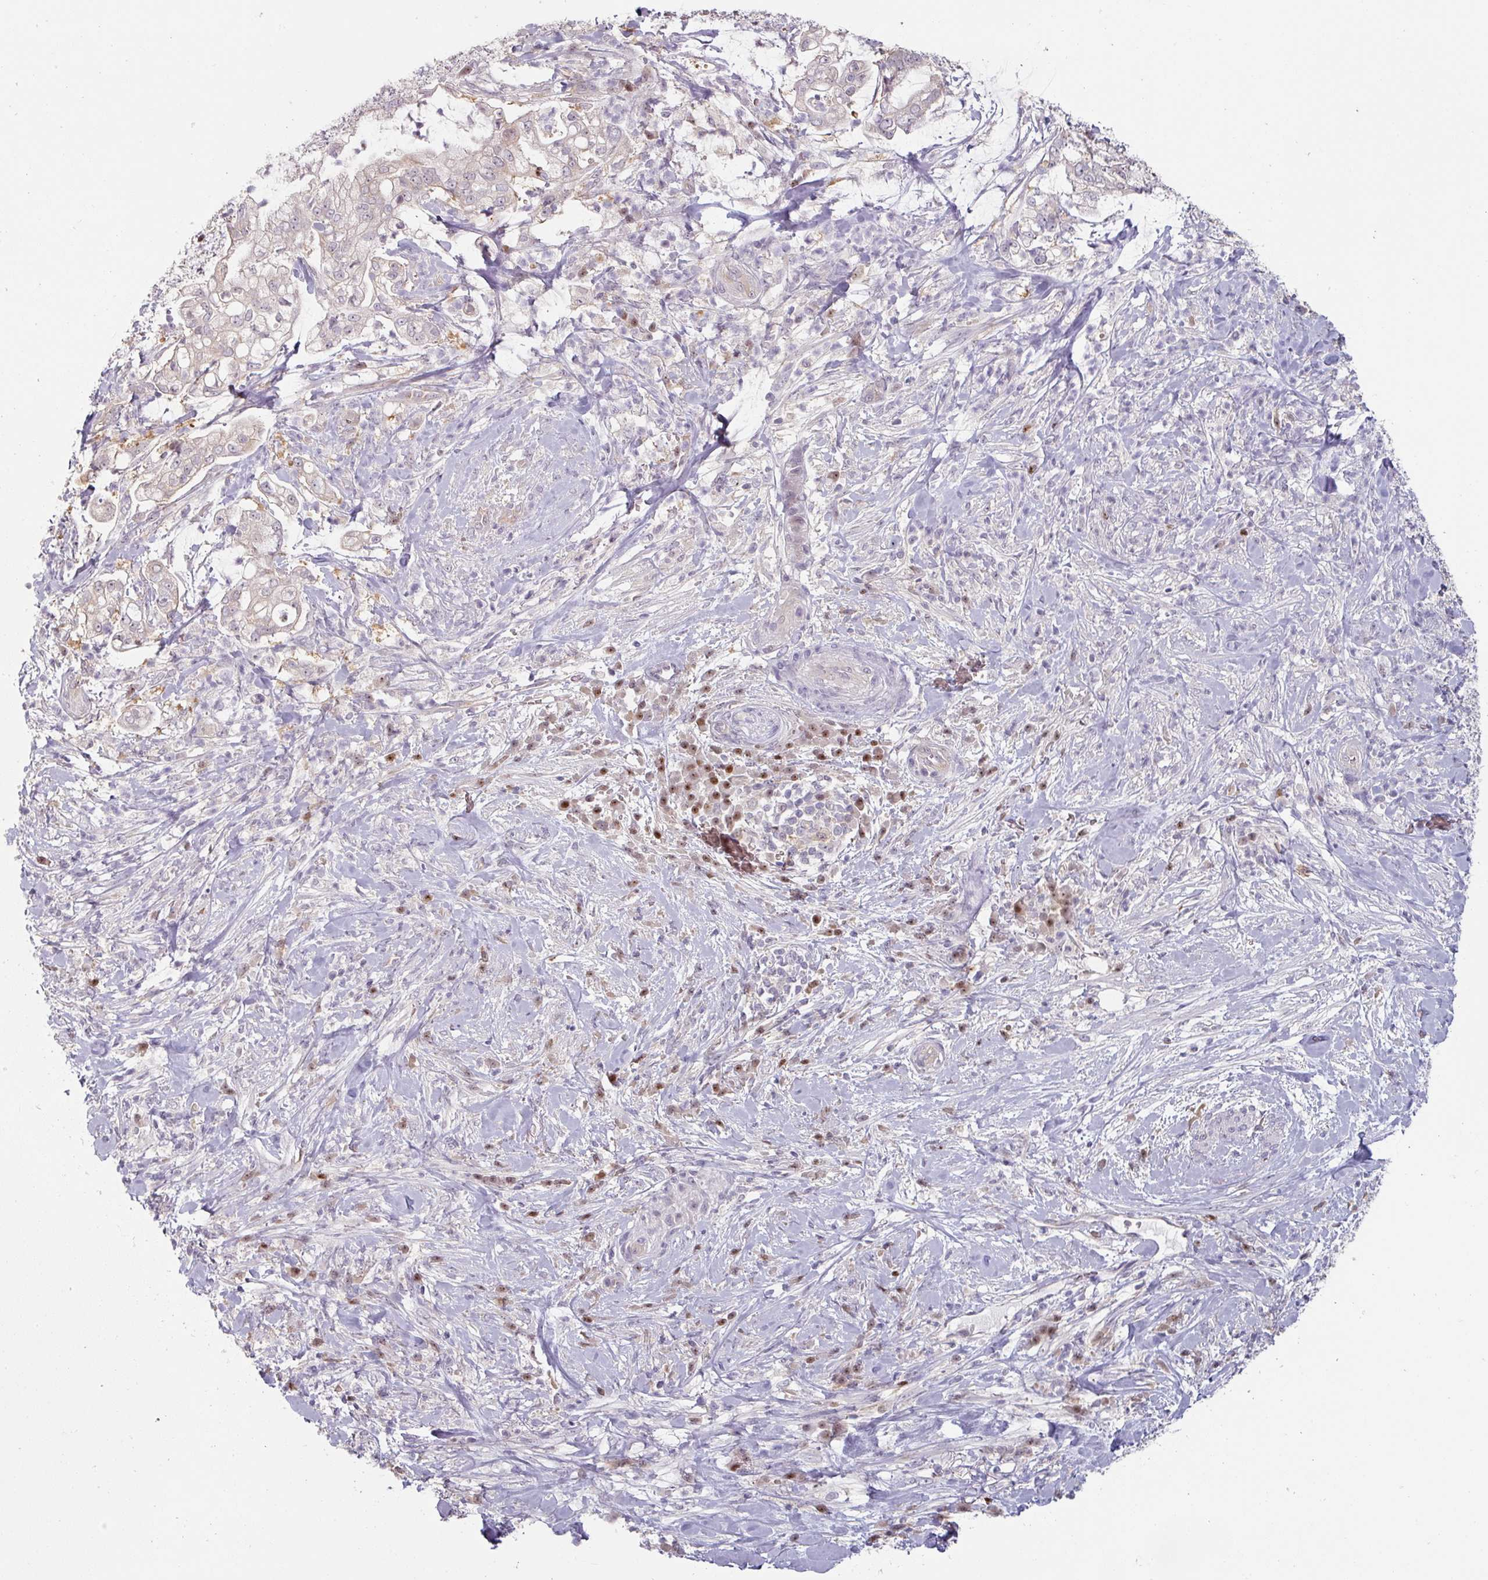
{"staining": {"intensity": "negative", "quantity": "none", "location": "none"}, "tissue": "pancreatic cancer", "cell_type": "Tumor cells", "image_type": "cancer", "snomed": [{"axis": "morphology", "description": "Adenocarcinoma, NOS"}, {"axis": "topography", "description": "Pancreas"}], "caption": "Immunohistochemical staining of pancreatic cancer demonstrates no significant staining in tumor cells. Nuclei are stained in blue.", "gene": "ZBTB6", "patient": {"sex": "female", "age": 69}}